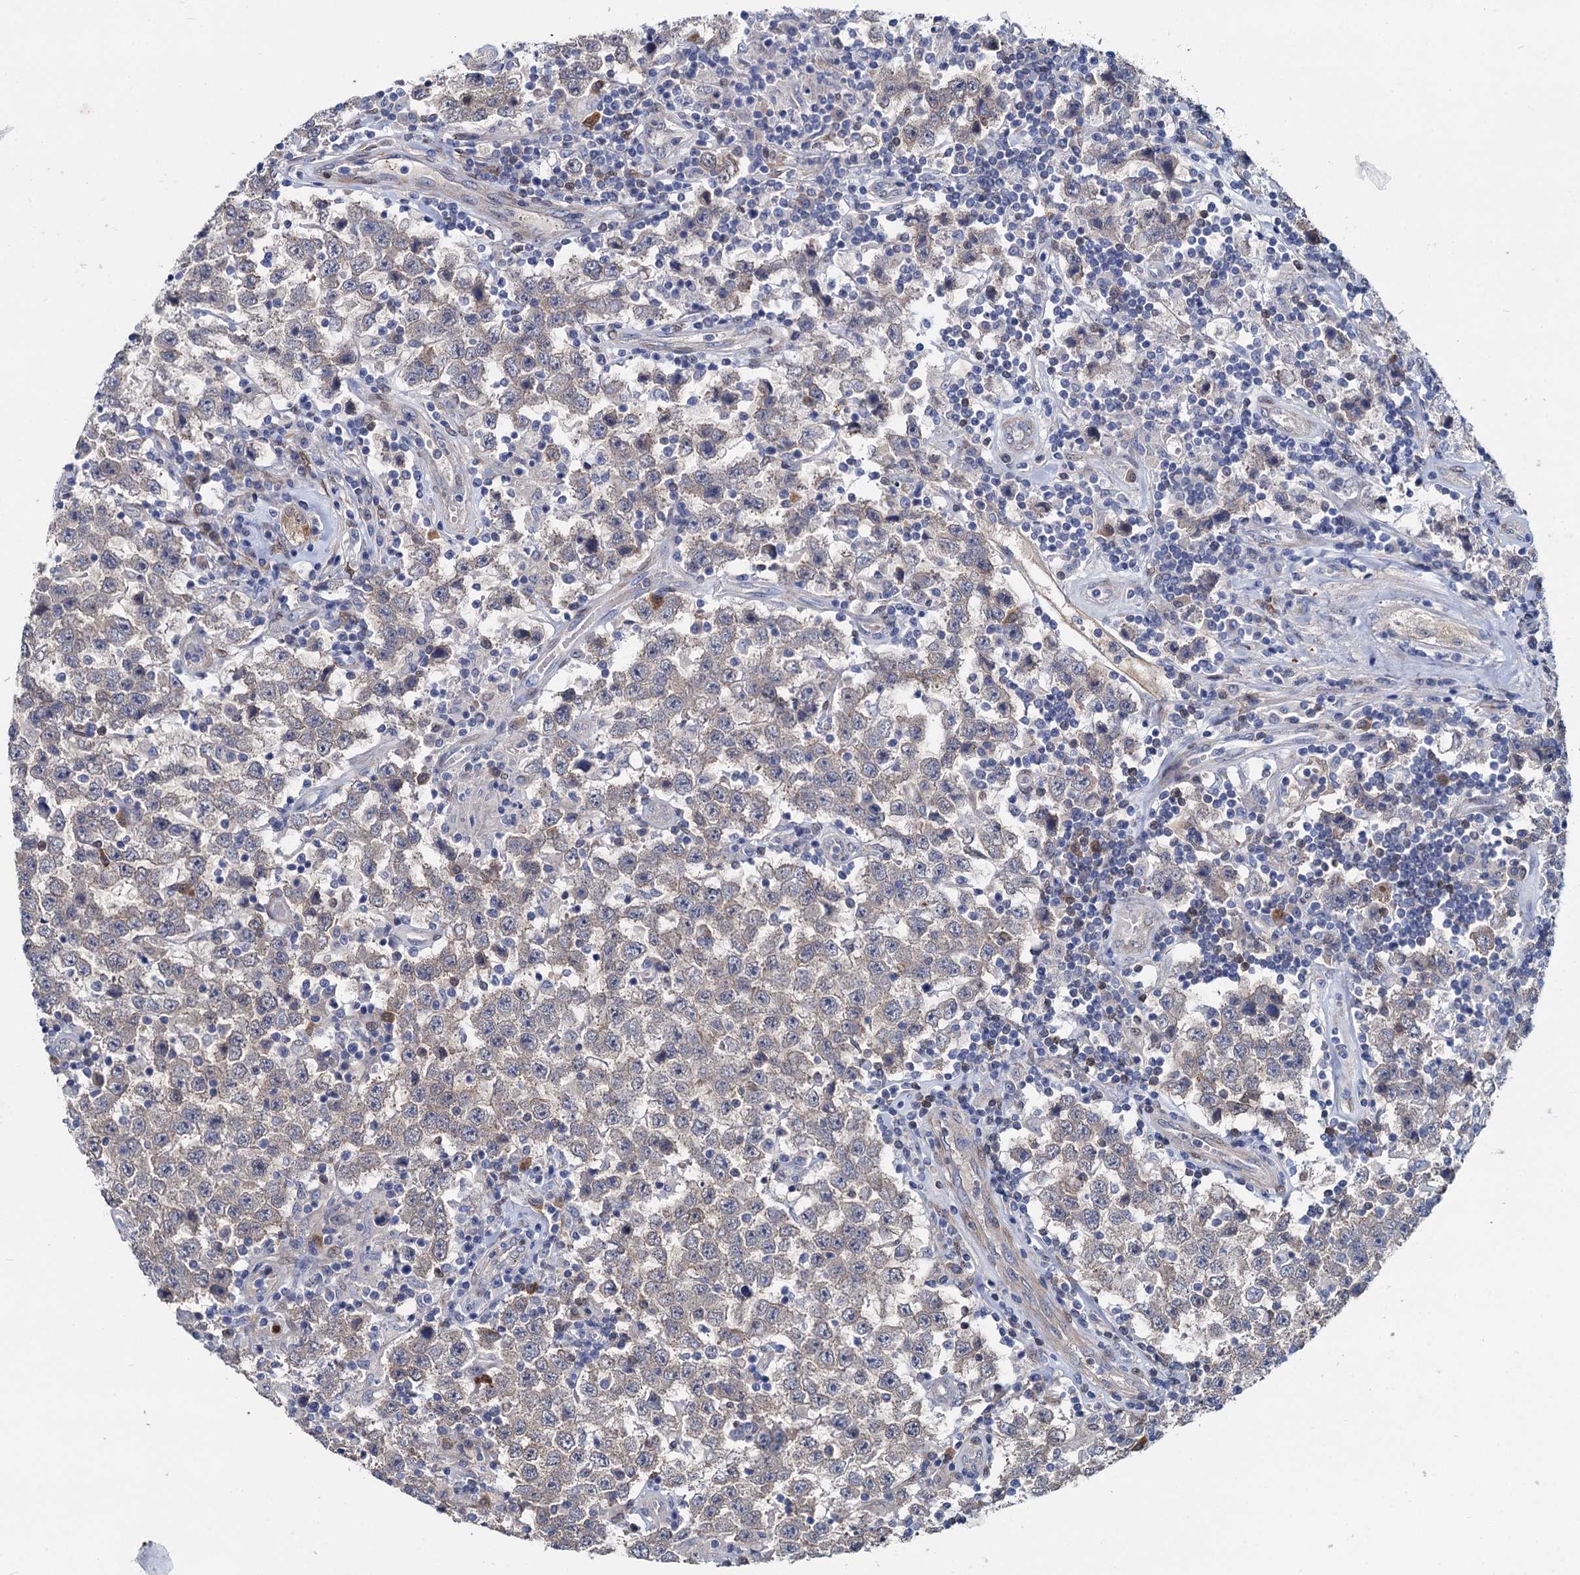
{"staining": {"intensity": "moderate", "quantity": "25%-75%", "location": "cytoplasmic/membranous"}, "tissue": "testis cancer", "cell_type": "Tumor cells", "image_type": "cancer", "snomed": [{"axis": "morphology", "description": "Normal tissue, NOS"}, {"axis": "morphology", "description": "Urothelial carcinoma, High grade"}, {"axis": "morphology", "description": "Seminoma, NOS"}, {"axis": "morphology", "description": "Carcinoma, Embryonal, NOS"}, {"axis": "topography", "description": "Urinary bladder"}, {"axis": "topography", "description": "Testis"}], "caption": "The micrograph shows a brown stain indicating the presence of a protein in the cytoplasmic/membranous of tumor cells in testis cancer. (DAB IHC, brown staining for protein, blue staining for nuclei).", "gene": "GSTM3", "patient": {"sex": "male", "age": 41}}